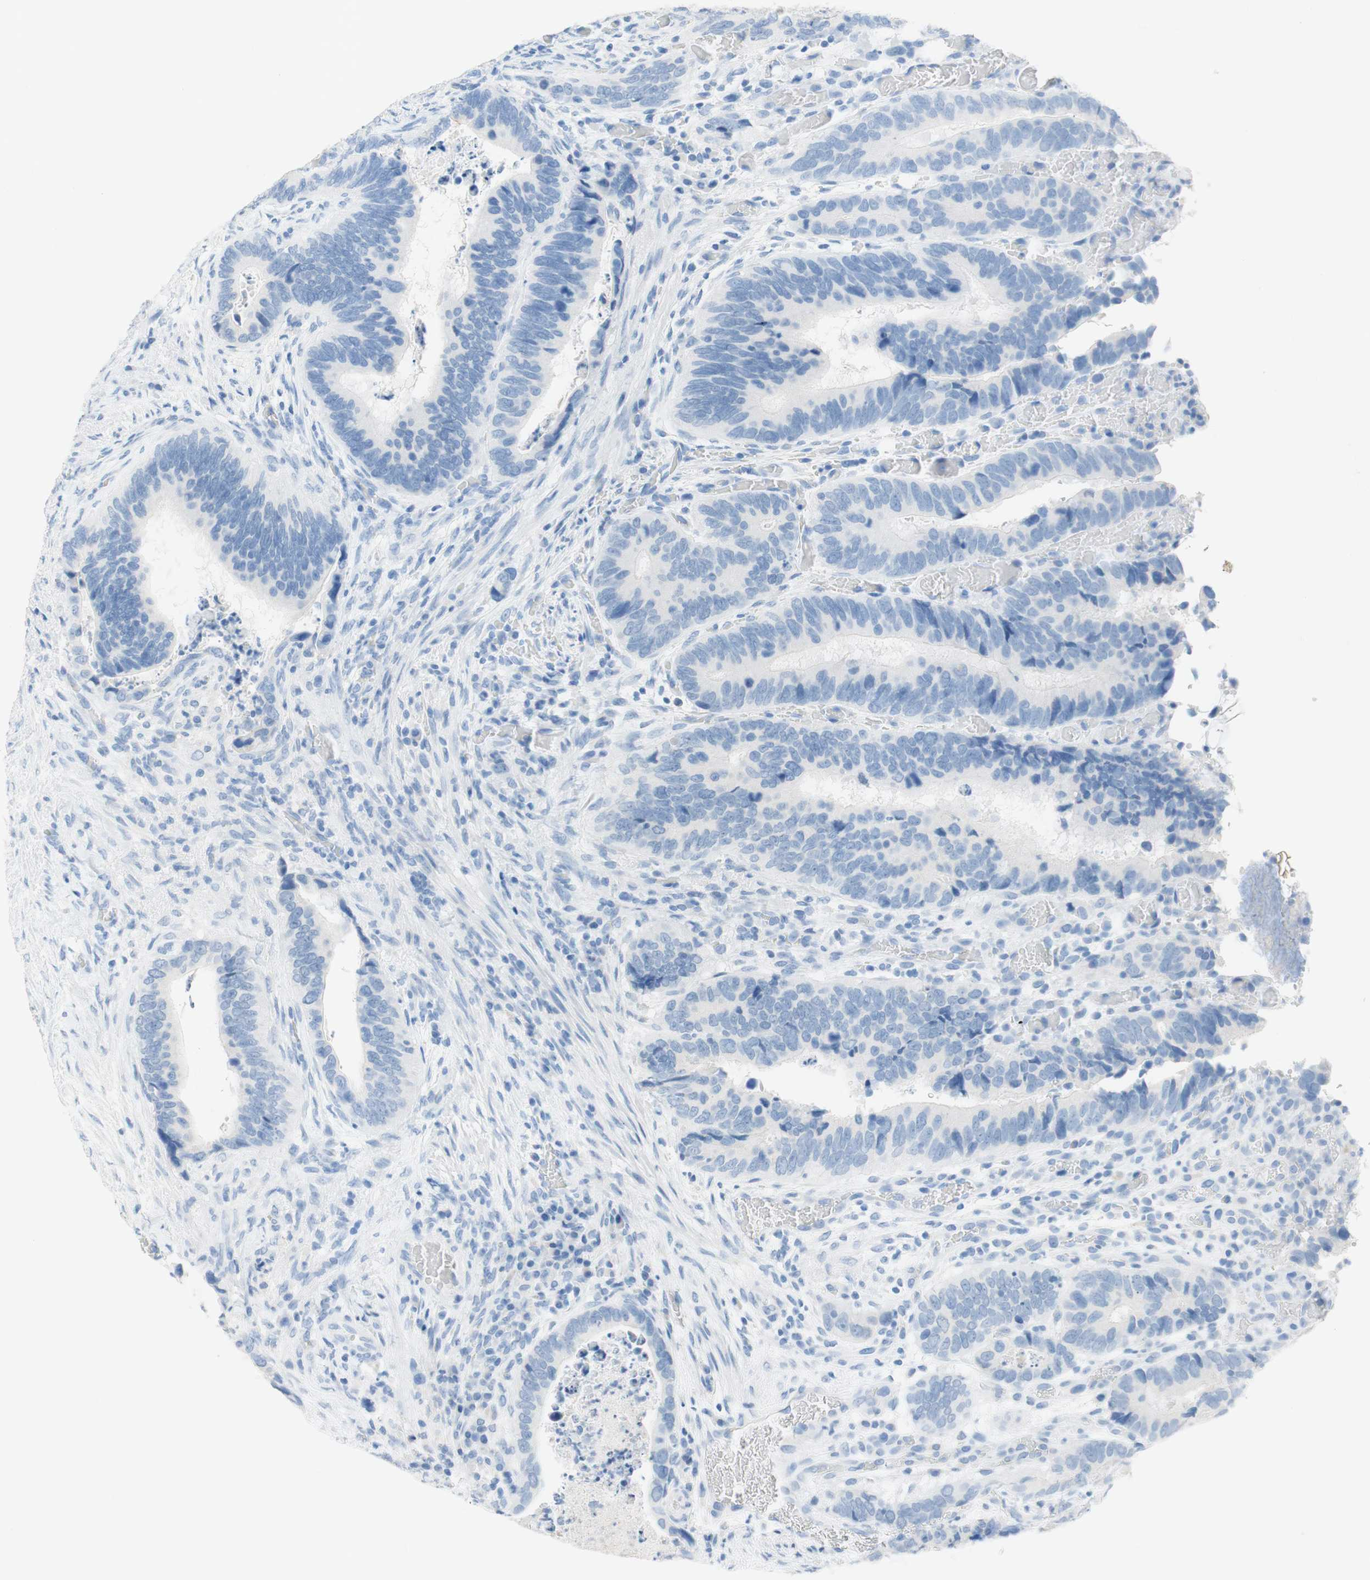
{"staining": {"intensity": "negative", "quantity": "none", "location": "none"}, "tissue": "colorectal cancer", "cell_type": "Tumor cells", "image_type": "cancer", "snomed": [{"axis": "morphology", "description": "Adenocarcinoma, NOS"}, {"axis": "topography", "description": "Colon"}], "caption": "DAB immunohistochemical staining of human colorectal adenocarcinoma shows no significant positivity in tumor cells.", "gene": "POLR2J3", "patient": {"sex": "male", "age": 72}}